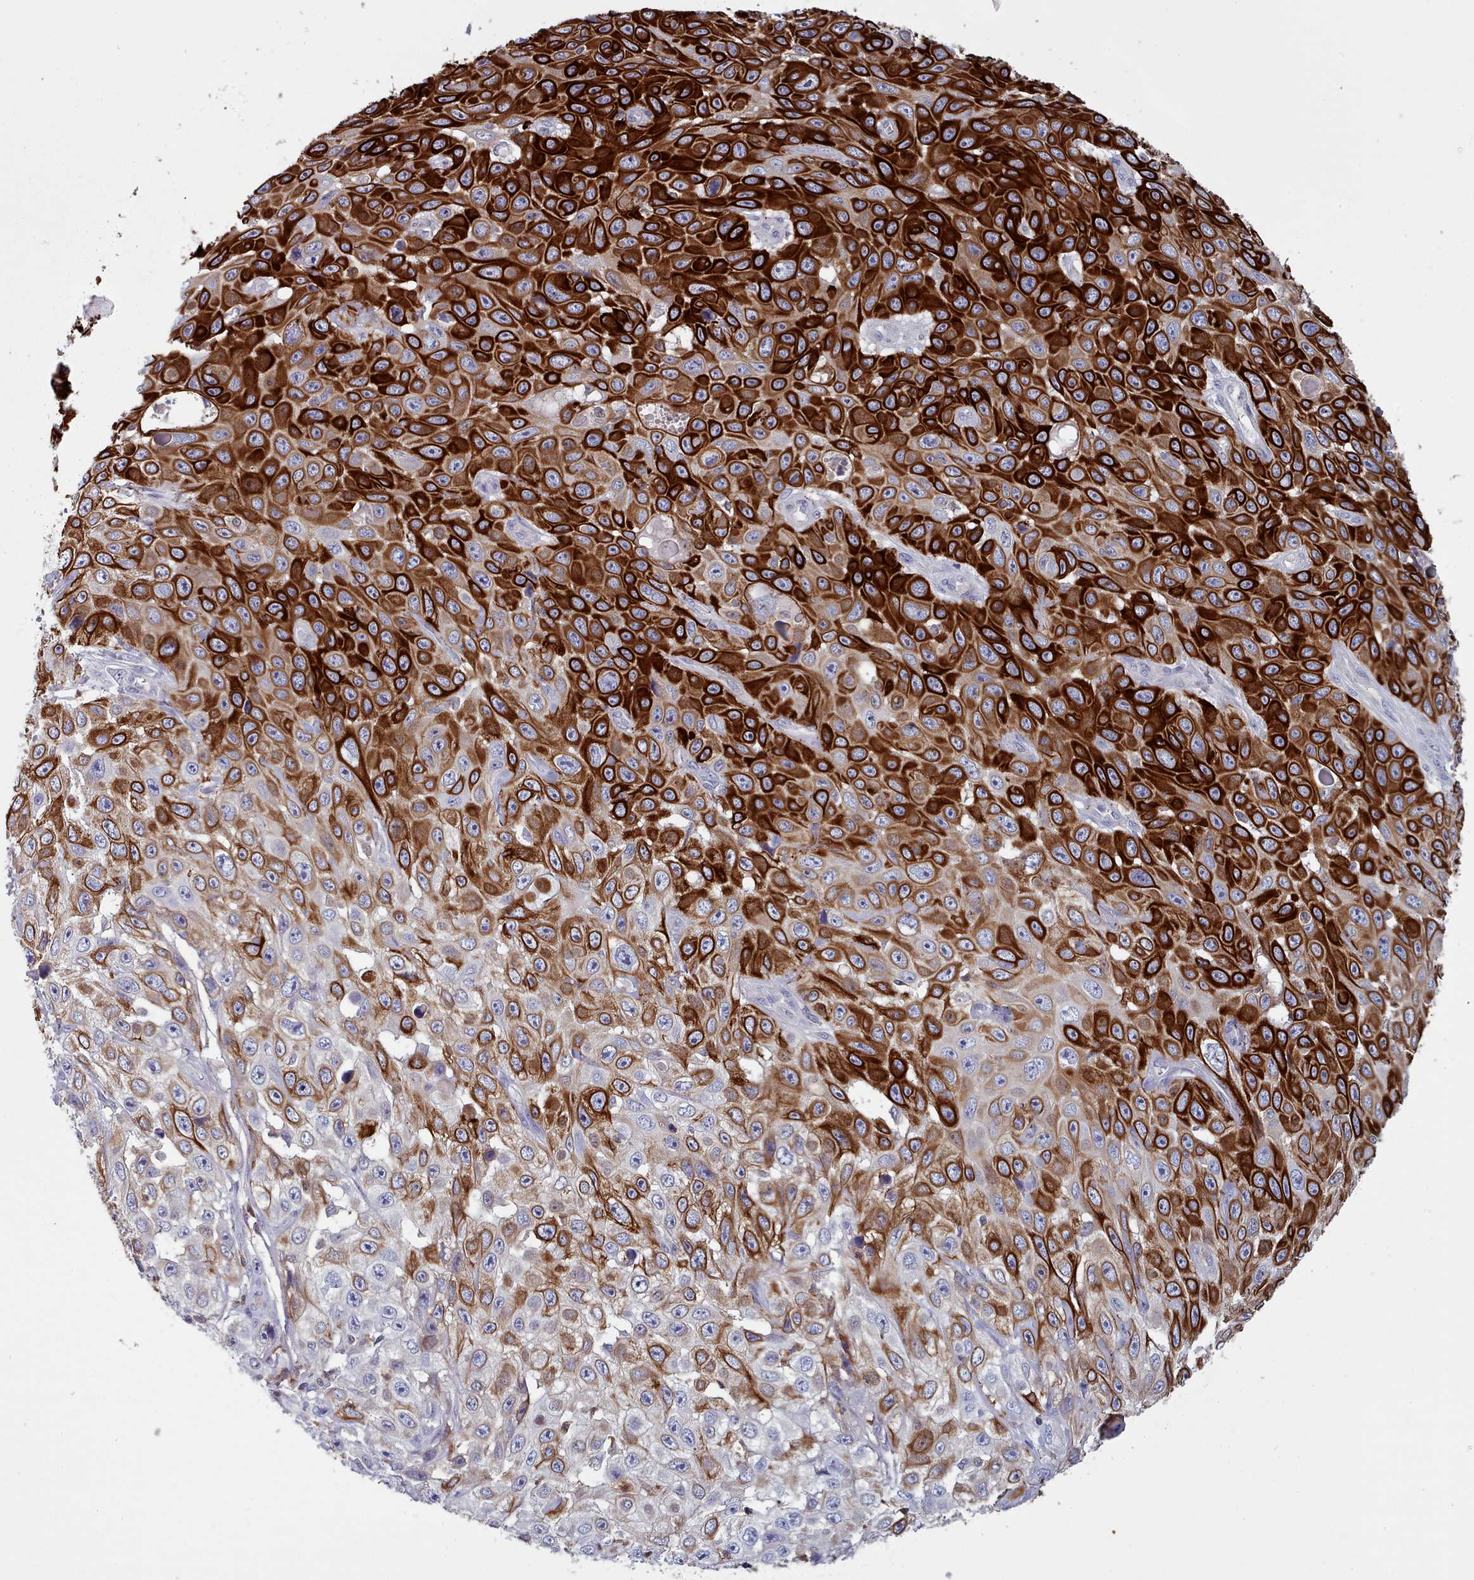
{"staining": {"intensity": "strong", "quantity": "25%-75%", "location": "cytoplasmic/membranous"}, "tissue": "skin cancer", "cell_type": "Tumor cells", "image_type": "cancer", "snomed": [{"axis": "morphology", "description": "Squamous cell carcinoma, NOS"}, {"axis": "topography", "description": "Skin"}], "caption": "Squamous cell carcinoma (skin) was stained to show a protein in brown. There is high levels of strong cytoplasmic/membranous expression in about 25%-75% of tumor cells. The staining was performed using DAB, with brown indicating positive protein expression. Nuclei are stained blue with hematoxylin.", "gene": "RAC2", "patient": {"sex": "male", "age": 82}}